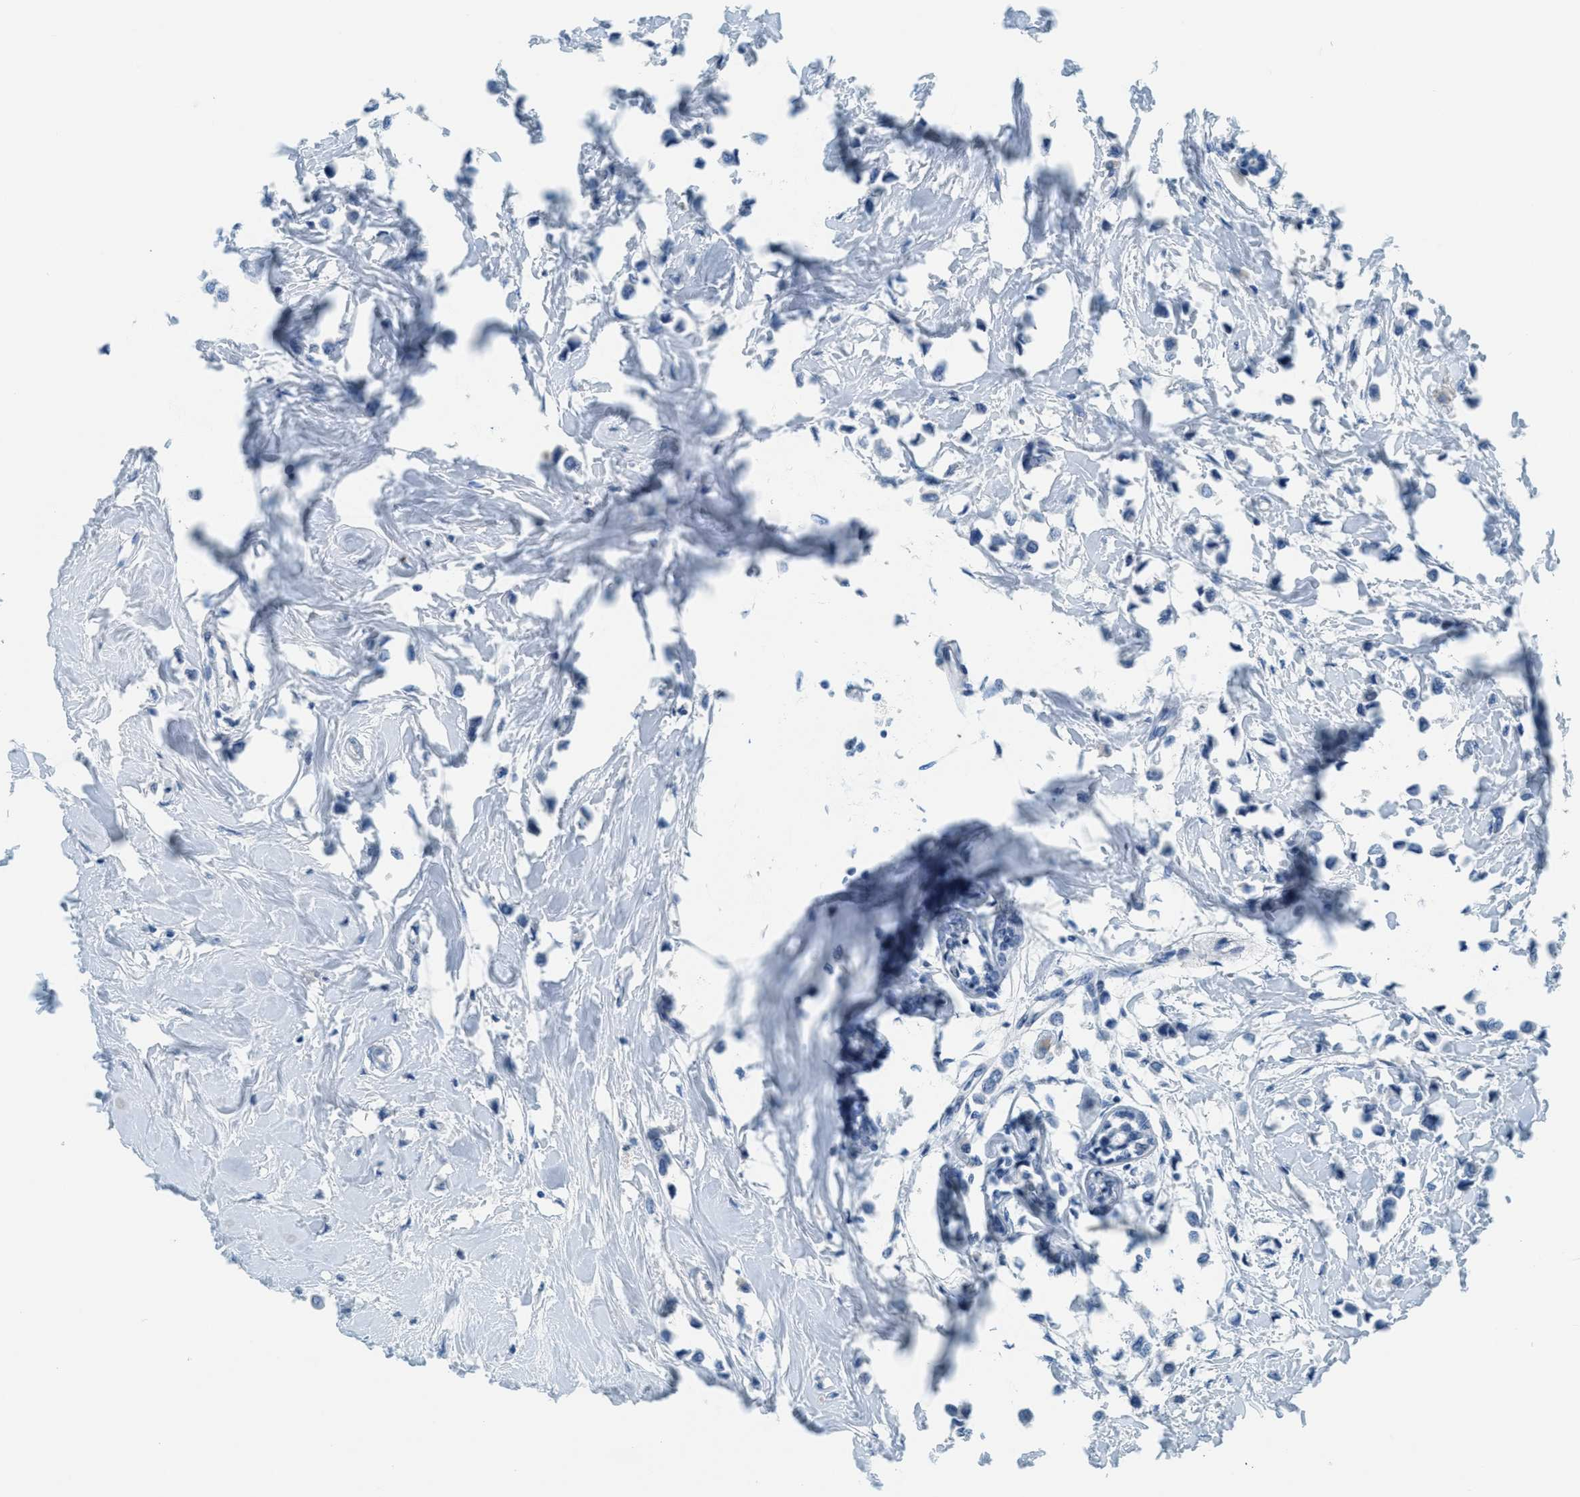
{"staining": {"intensity": "negative", "quantity": "none", "location": "none"}, "tissue": "breast cancer", "cell_type": "Tumor cells", "image_type": "cancer", "snomed": [{"axis": "morphology", "description": "Lobular carcinoma"}, {"axis": "topography", "description": "Breast"}], "caption": "Immunohistochemistry micrograph of lobular carcinoma (breast) stained for a protein (brown), which demonstrates no expression in tumor cells.", "gene": "A2M", "patient": {"sex": "female", "age": 51}}